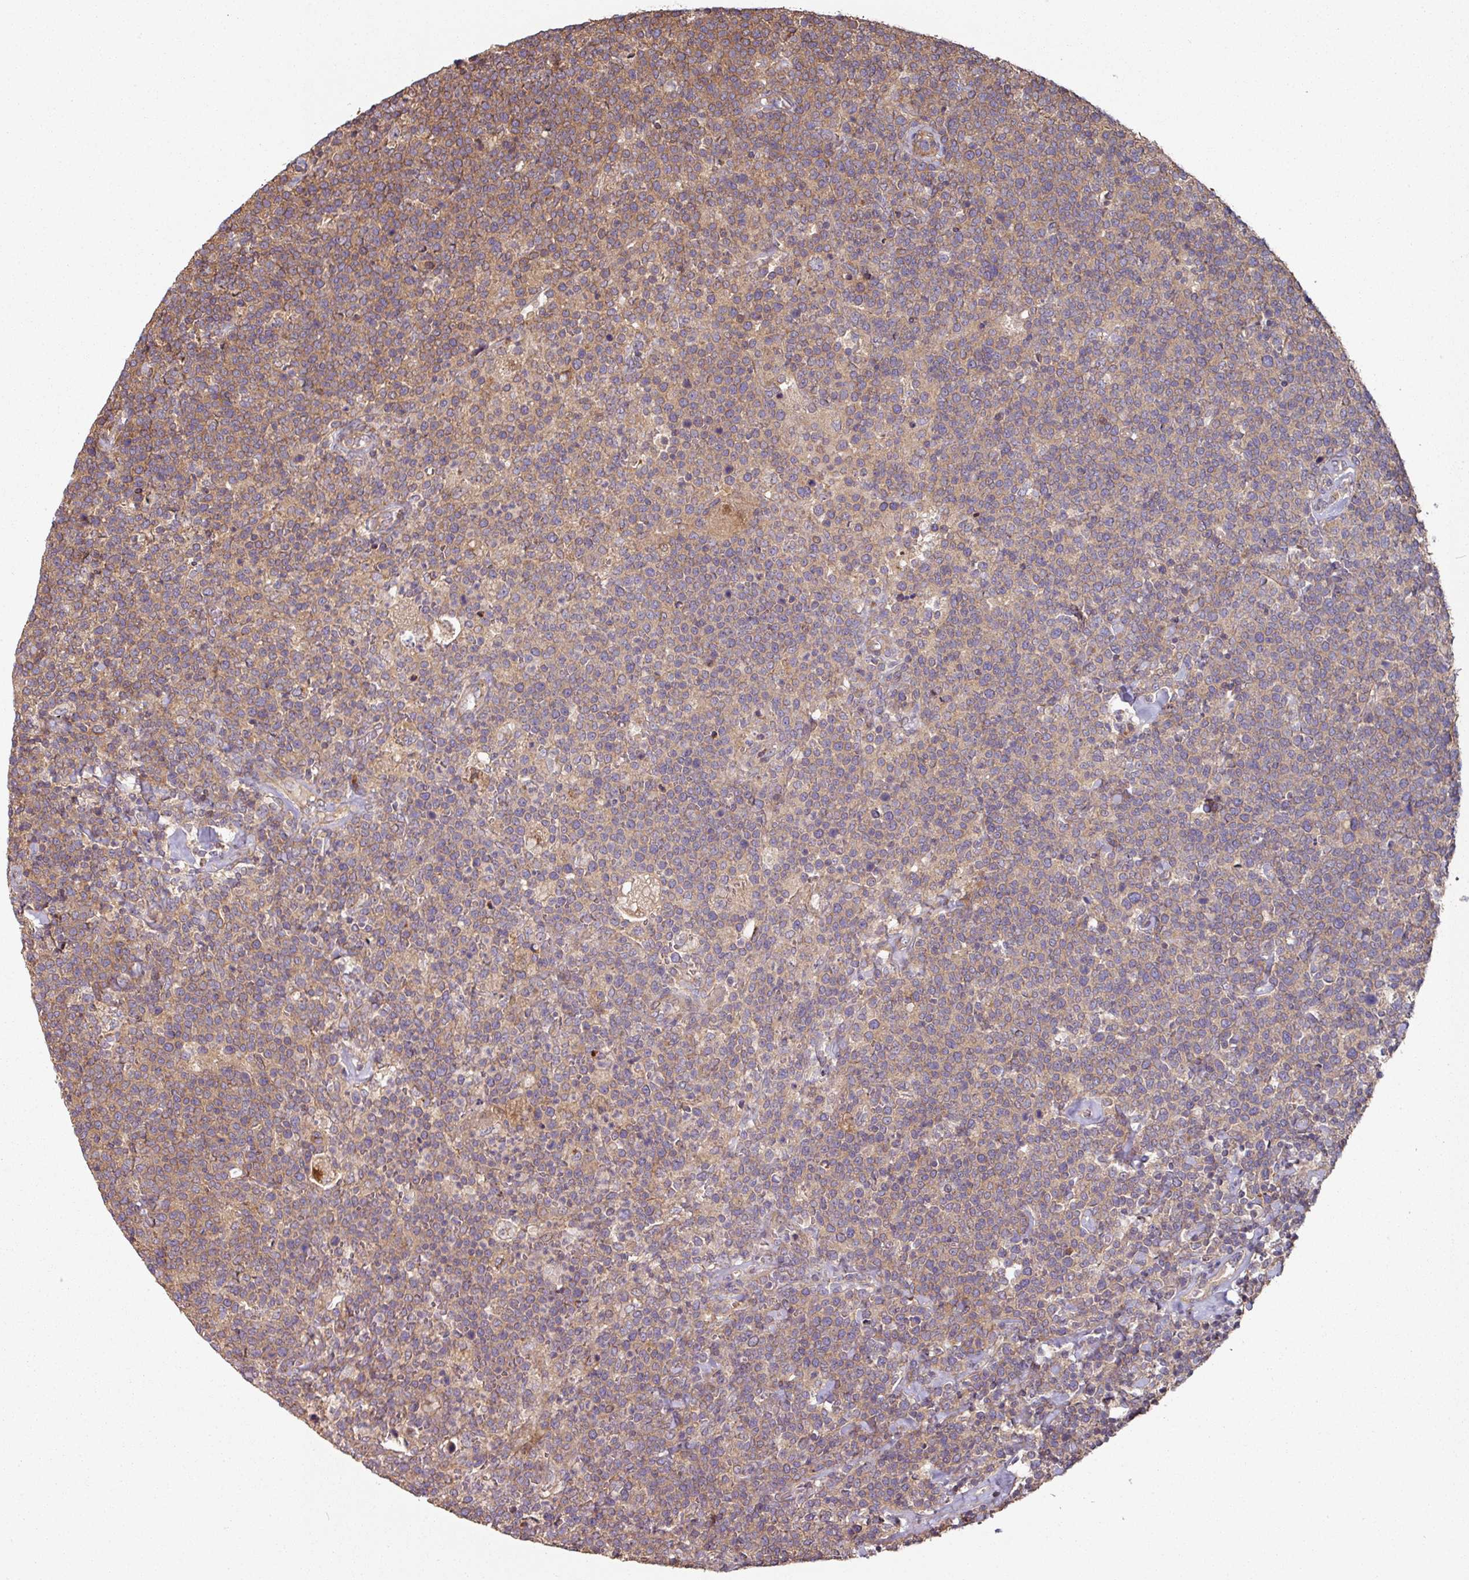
{"staining": {"intensity": "weak", "quantity": "25%-75%", "location": "cytoplasmic/membranous"}, "tissue": "lymphoma", "cell_type": "Tumor cells", "image_type": "cancer", "snomed": [{"axis": "morphology", "description": "Malignant lymphoma, non-Hodgkin's type, High grade"}, {"axis": "topography", "description": "Lymph node"}], "caption": "Immunohistochemistry histopathology image of neoplastic tissue: lymphoma stained using IHC shows low levels of weak protein expression localized specifically in the cytoplasmic/membranous of tumor cells, appearing as a cytoplasmic/membranous brown color.", "gene": "SIK1", "patient": {"sex": "male", "age": 61}}